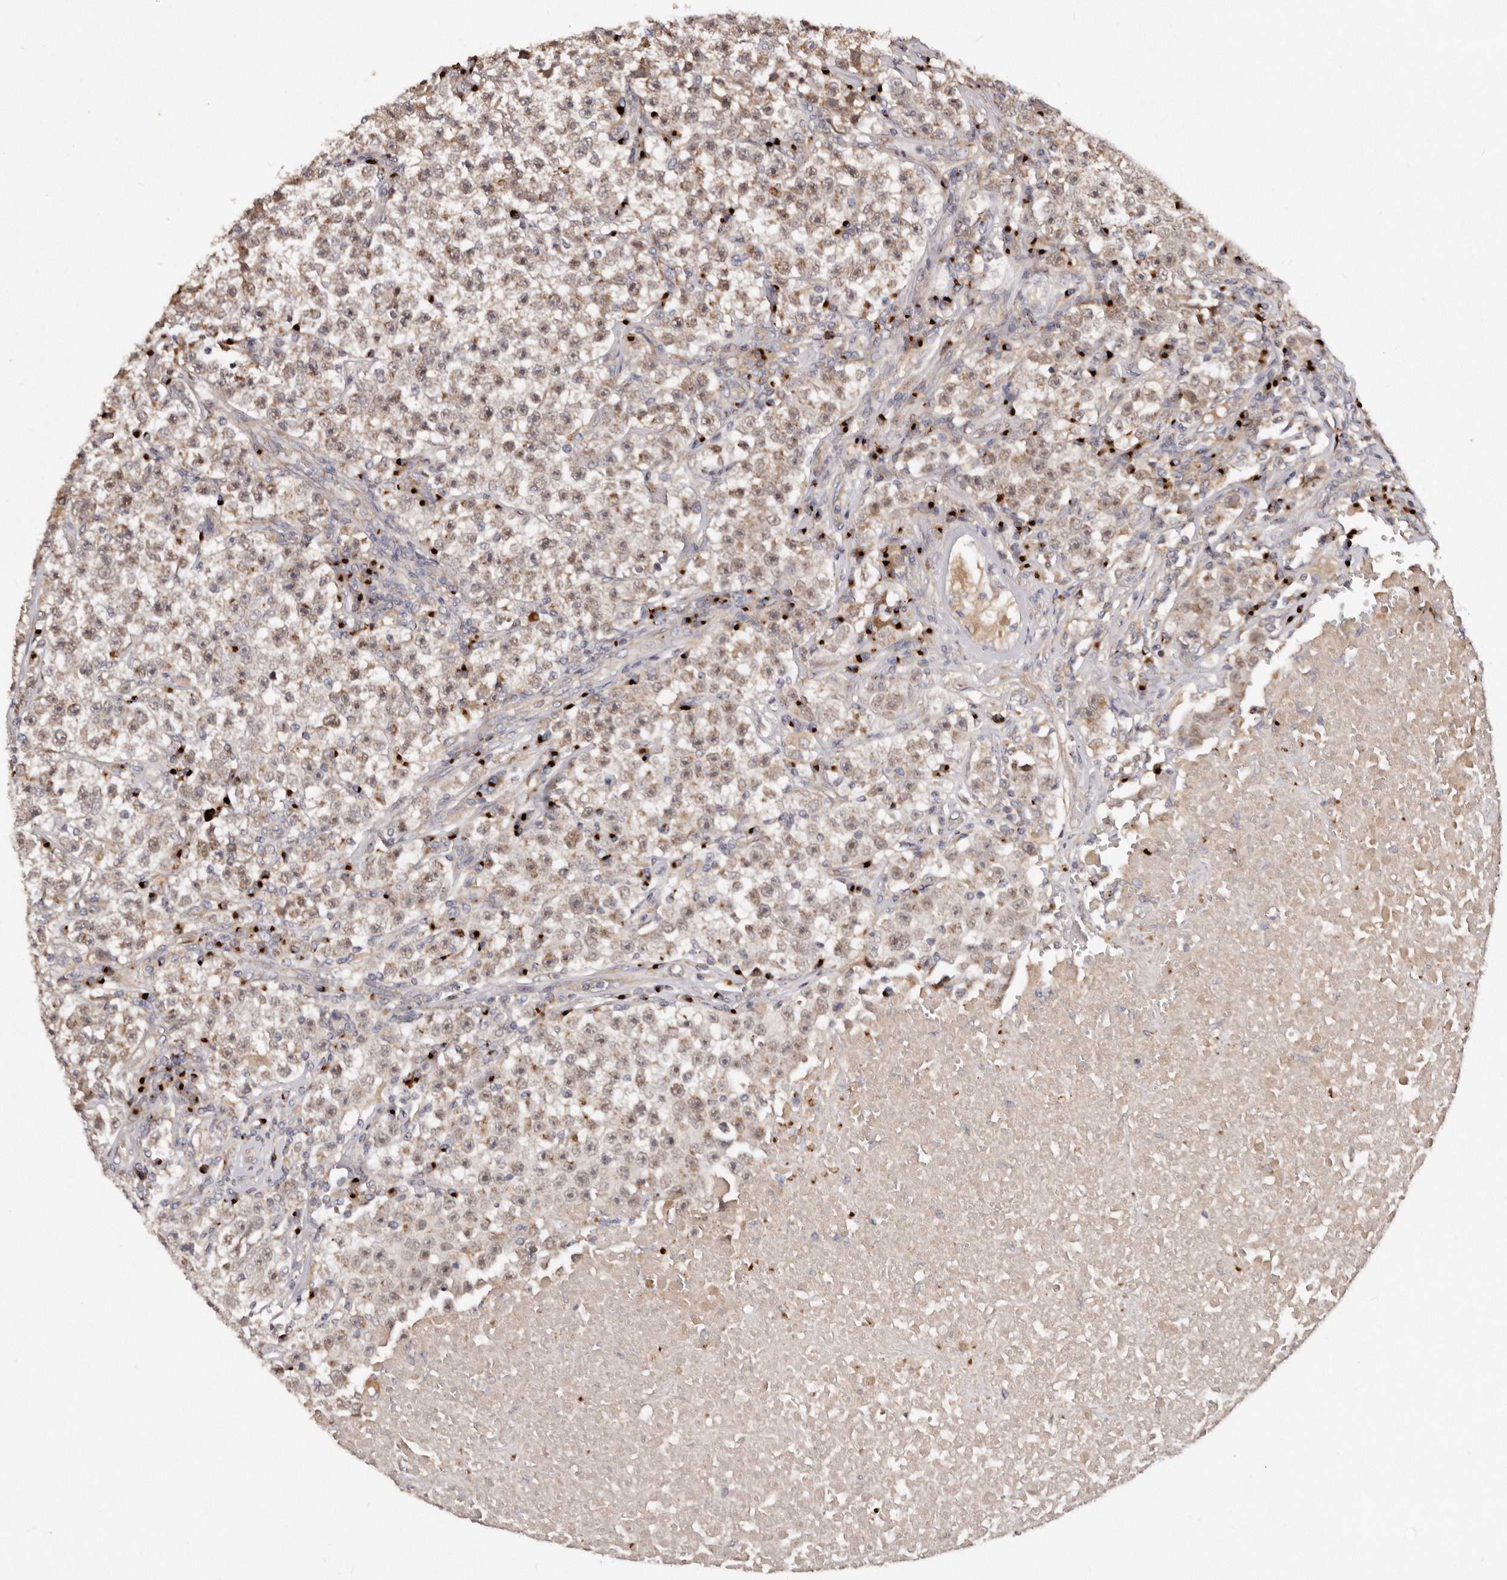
{"staining": {"intensity": "moderate", "quantity": ">75%", "location": "cytoplasmic/membranous,nuclear"}, "tissue": "testis cancer", "cell_type": "Tumor cells", "image_type": "cancer", "snomed": [{"axis": "morphology", "description": "Seminoma, NOS"}, {"axis": "topography", "description": "Testis"}], "caption": "Brown immunohistochemical staining in testis cancer exhibits moderate cytoplasmic/membranous and nuclear staining in approximately >75% of tumor cells.", "gene": "DACT2", "patient": {"sex": "male", "age": 22}}